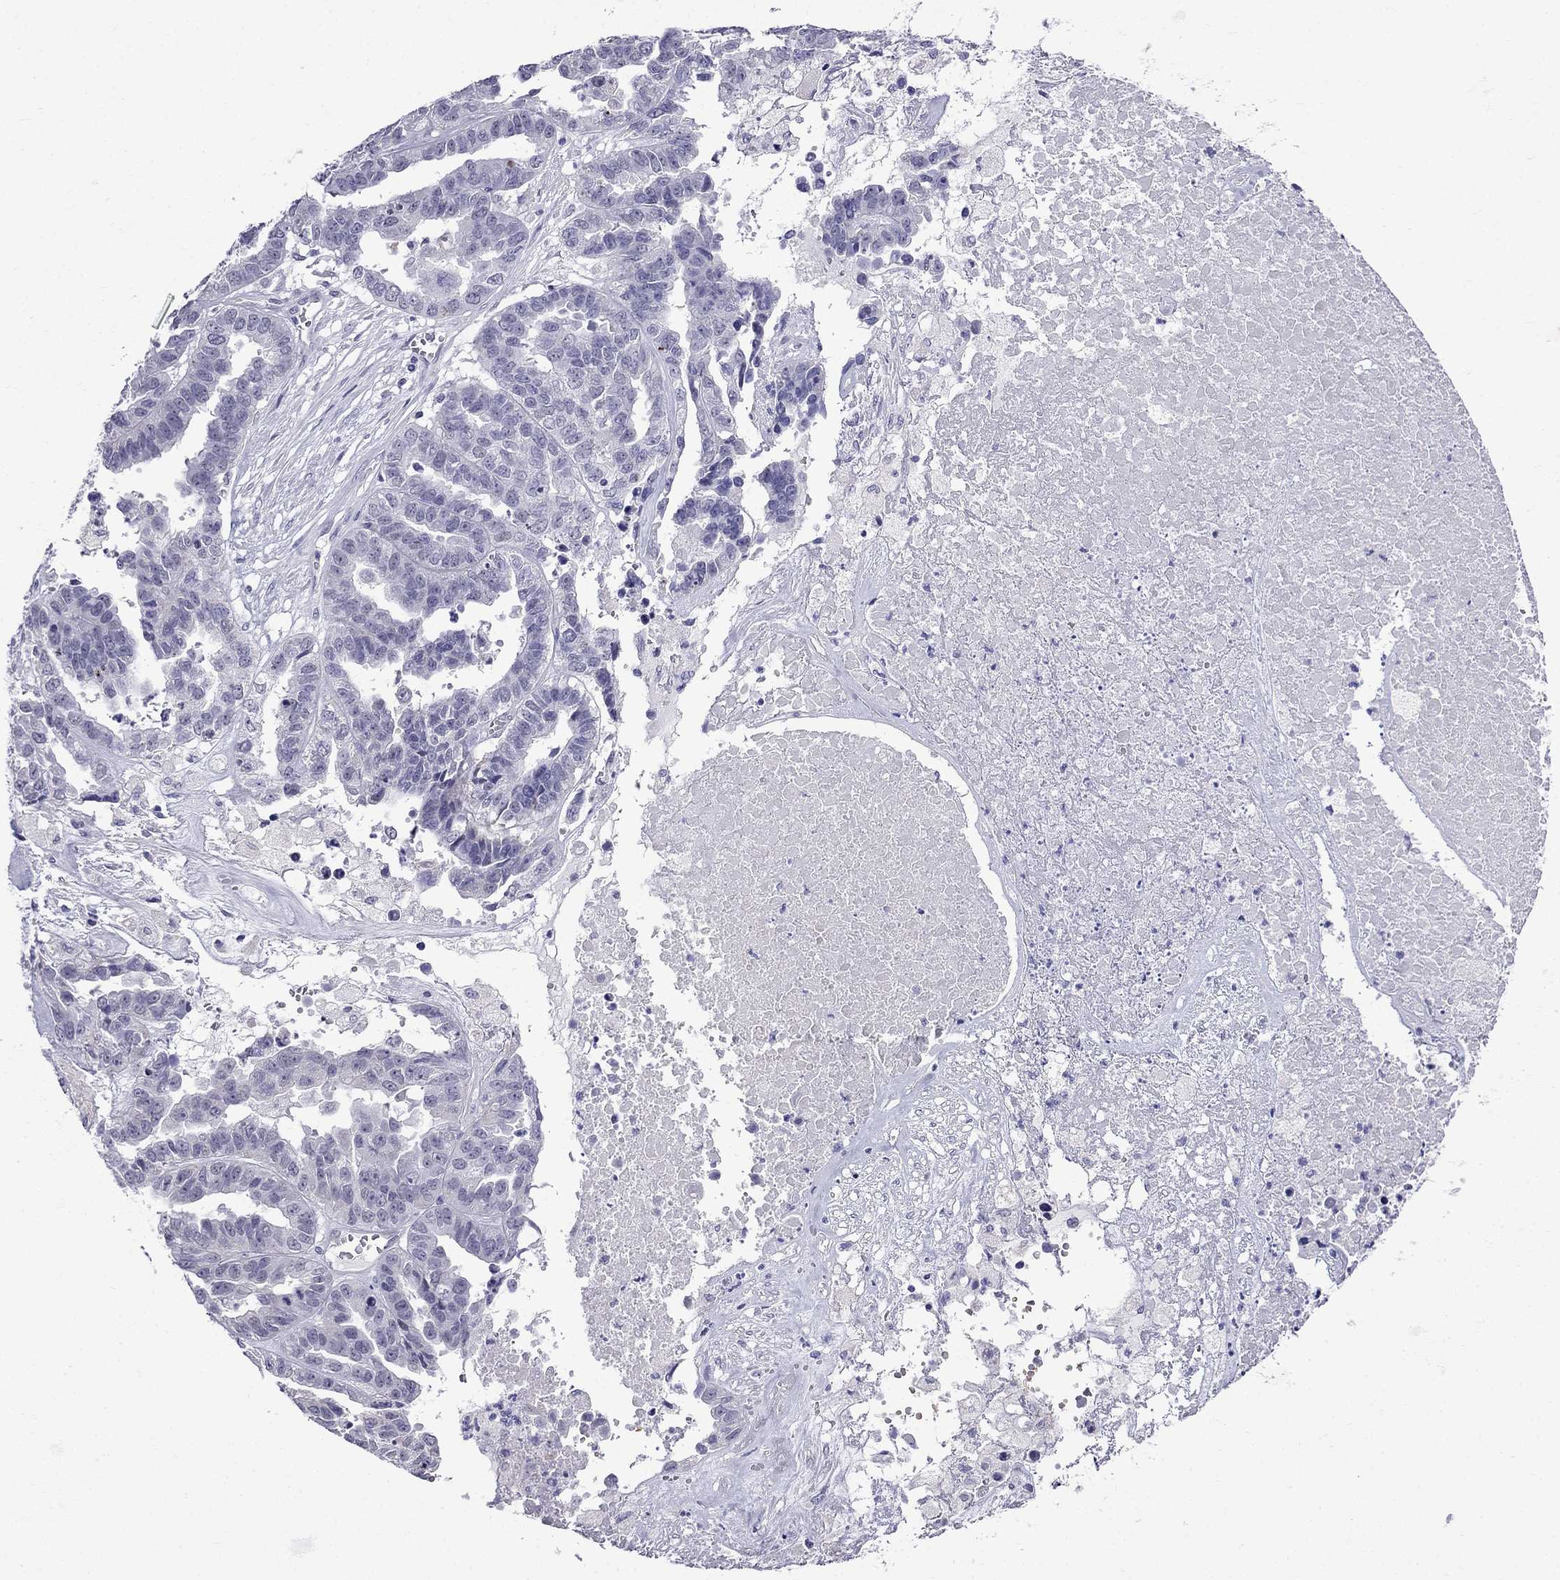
{"staining": {"intensity": "negative", "quantity": "none", "location": "none"}, "tissue": "ovarian cancer", "cell_type": "Tumor cells", "image_type": "cancer", "snomed": [{"axis": "morphology", "description": "Cystadenocarcinoma, serous, NOS"}, {"axis": "topography", "description": "Ovary"}], "caption": "Immunohistochemical staining of ovarian cancer demonstrates no significant positivity in tumor cells.", "gene": "MGP", "patient": {"sex": "female", "age": 87}}